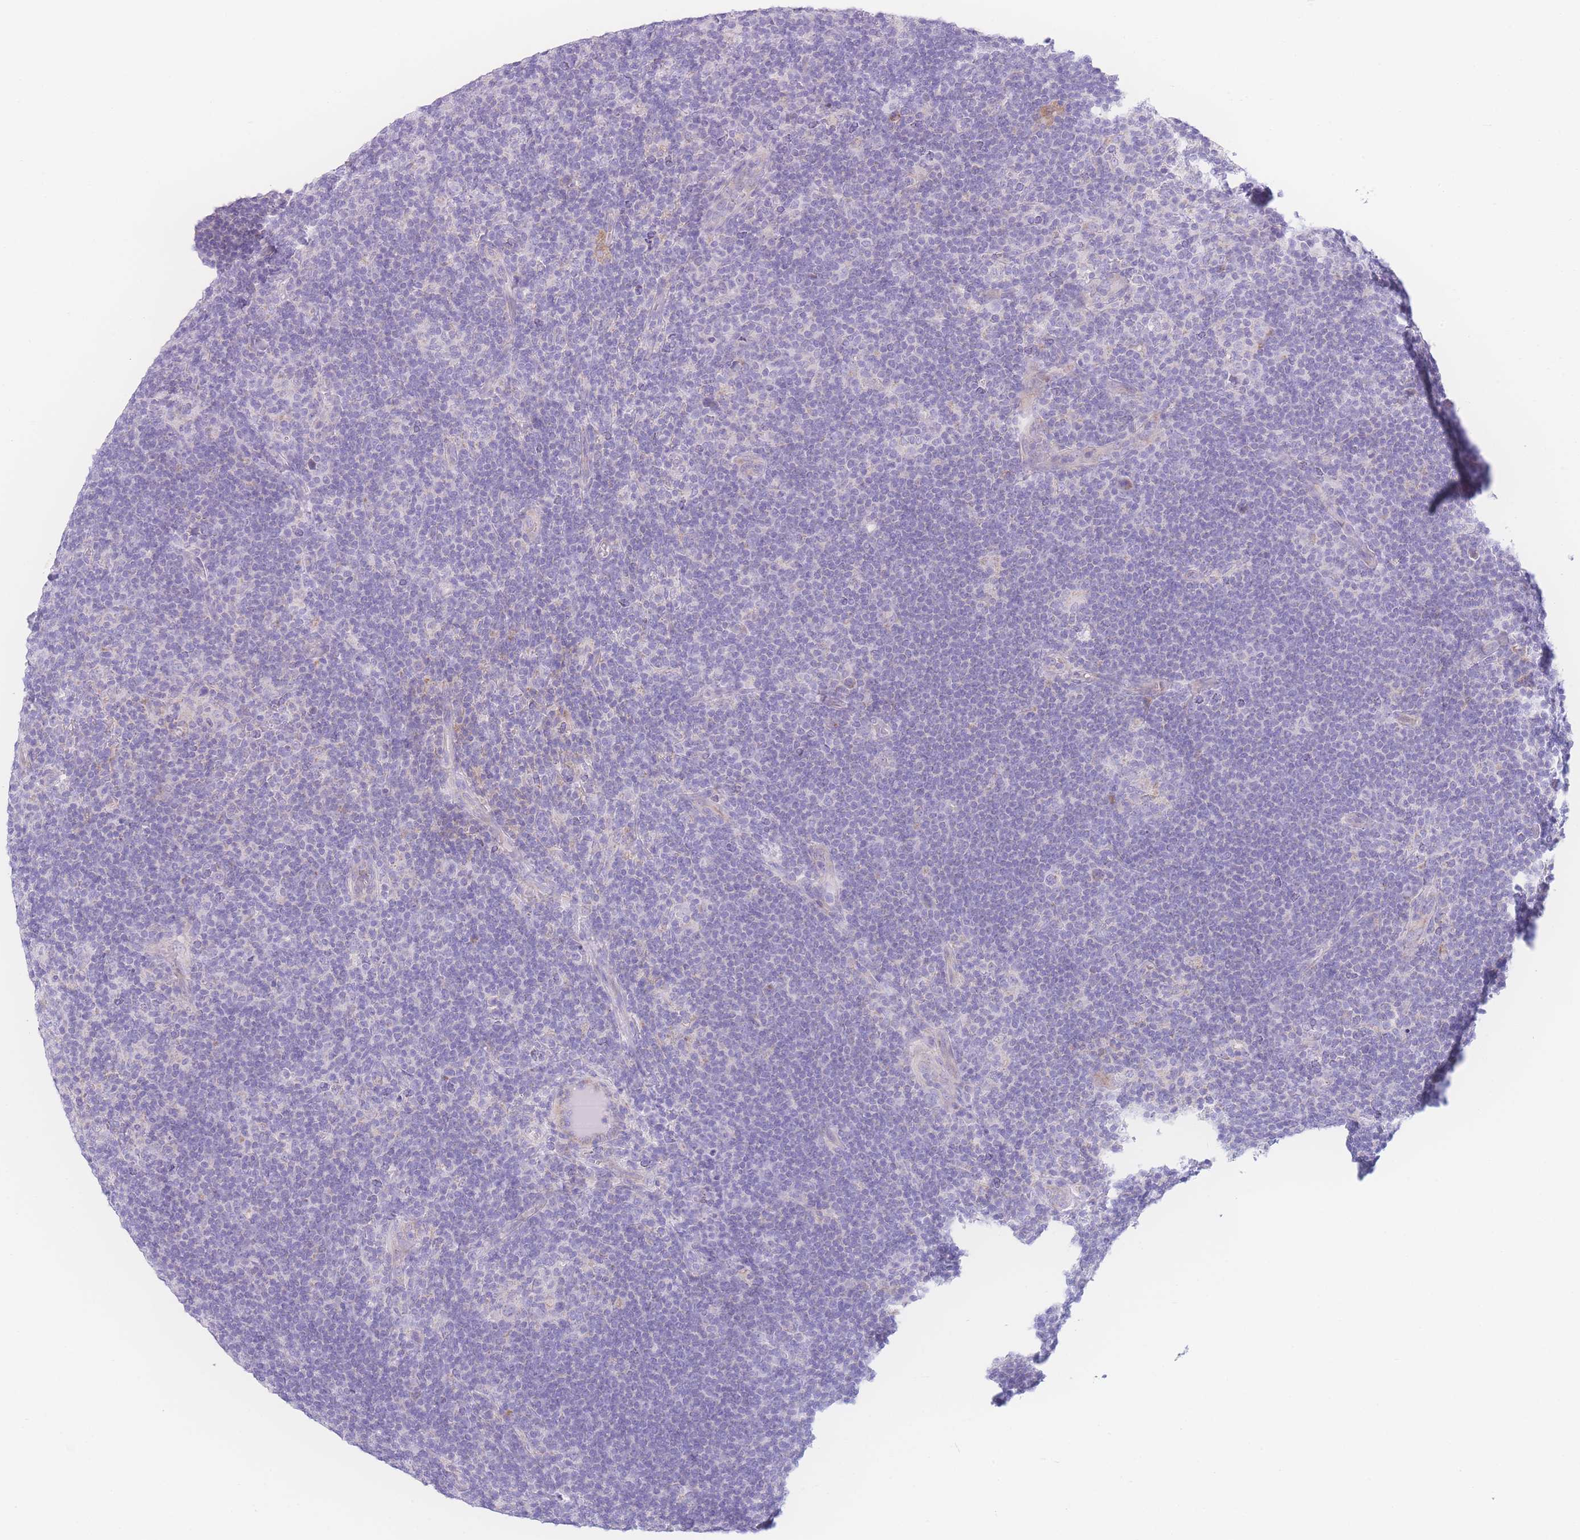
{"staining": {"intensity": "negative", "quantity": "none", "location": "none"}, "tissue": "lymphoma", "cell_type": "Tumor cells", "image_type": "cancer", "snomed": [{"axis": "morphology", "description": "Hodgkin's disease, NOS"}, {"axis": "topography", "description": "Lymph node"}], "caption": "The image displays no significant expression in tumor cells of Hodgkin's disease. The staining is performed using DAB (3,3'-diaminobenzidine) brown chromogen with nuclei counter-stained in using hematoxylin.", "gene": "NBEAL1", "patient": {"sex": "female", "age": 57}}